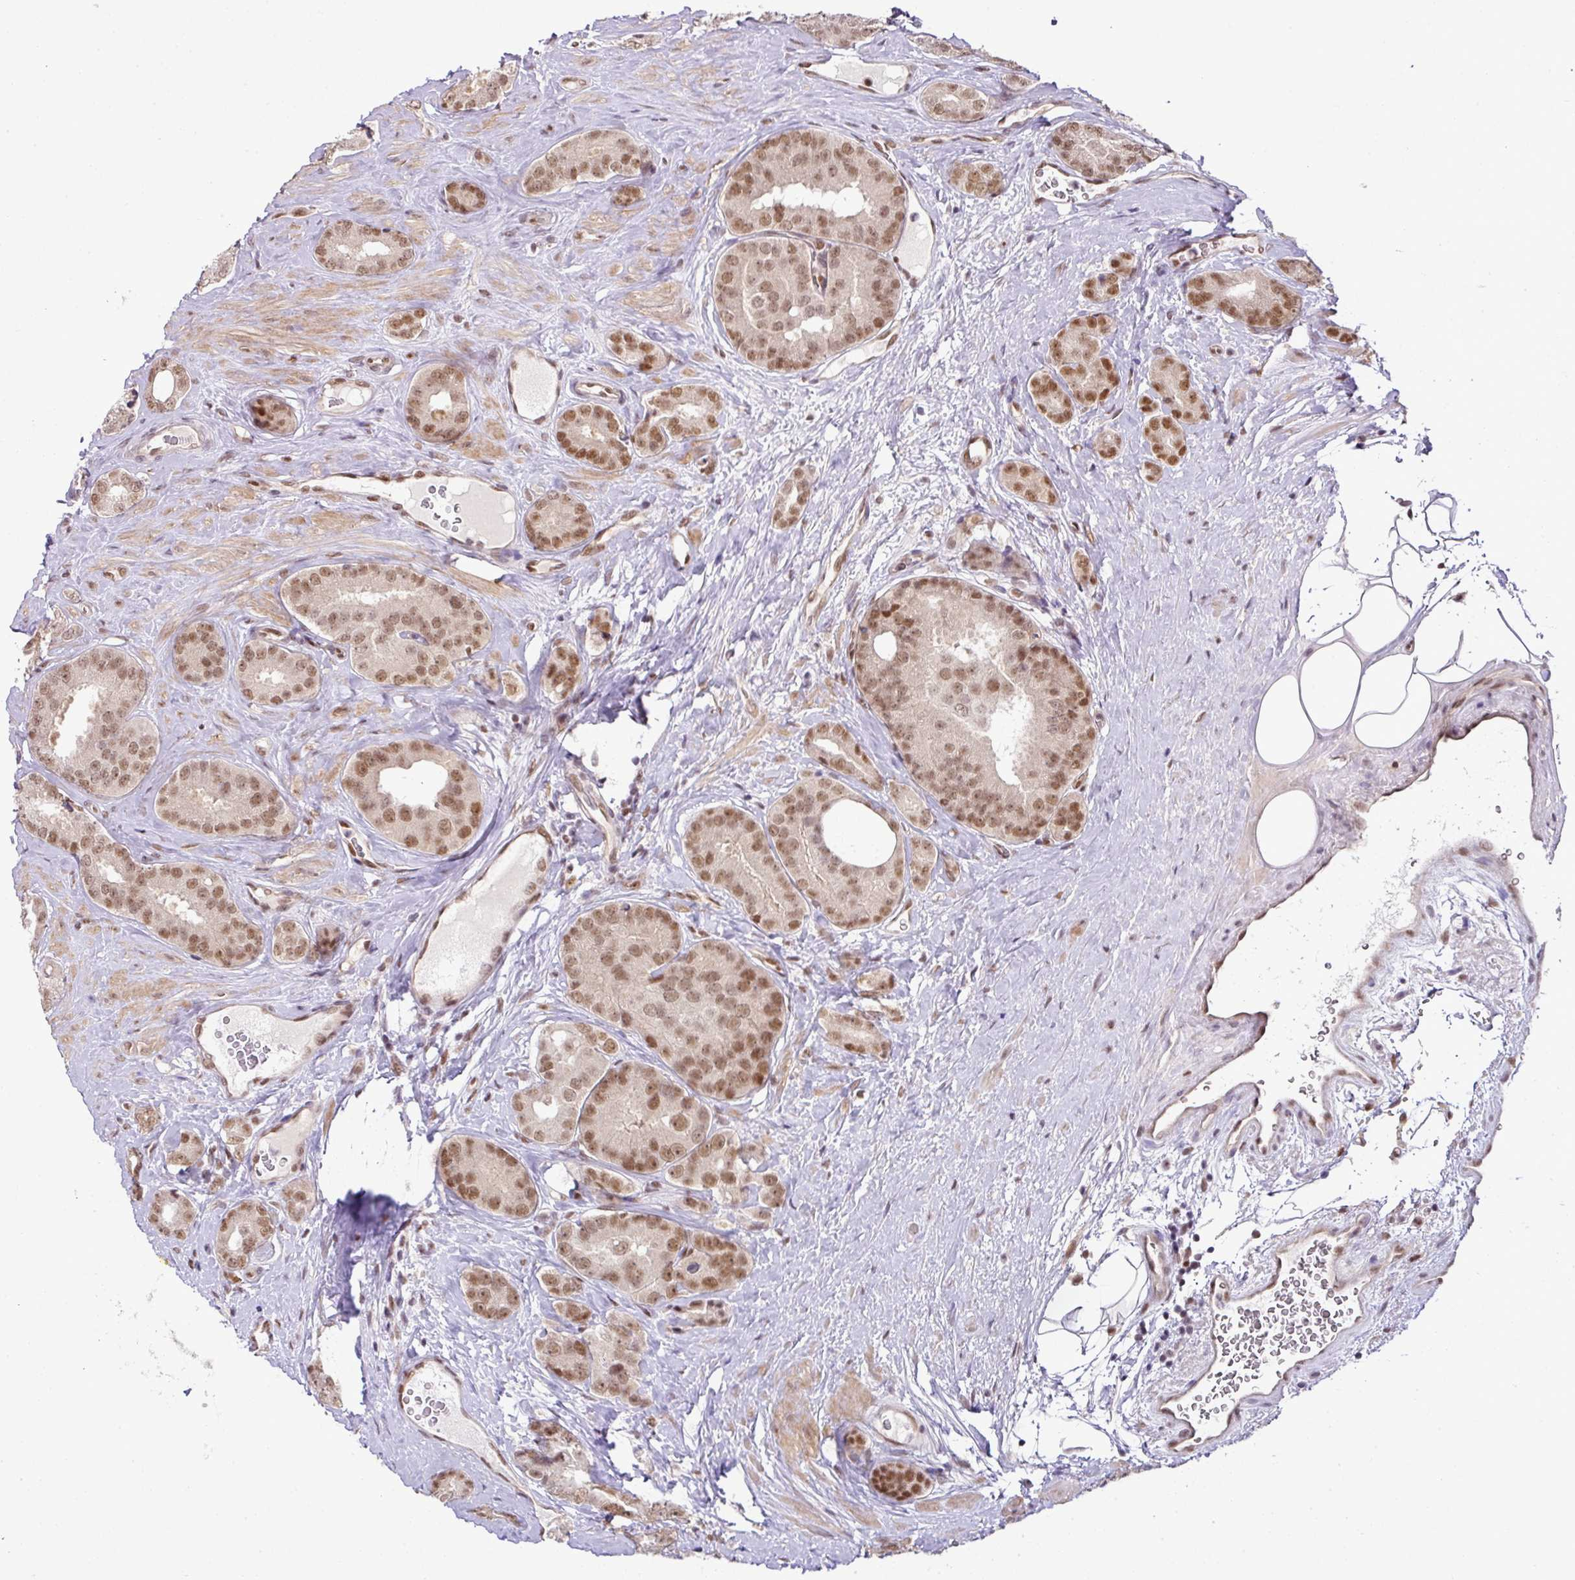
{"staining": {"intensity": "moderate", "quantity": ">75%", "location": "nuclear"}, "tissue": "prostate cancer", "cell_type": "Tumor cells", "image_type": "cancer", "snomed": [{"axis": "morphology", "description": "Adenocarcinoma, High grade"}, {"axis": "topography", "description": "Prostate"}], "caption": "The immunohistochemical stain shows moderate nuclear expression in tumor cells of prostate cancer tissue.", "gene": "PGAP4", "patient": {"sex": "male", "age": 63}}